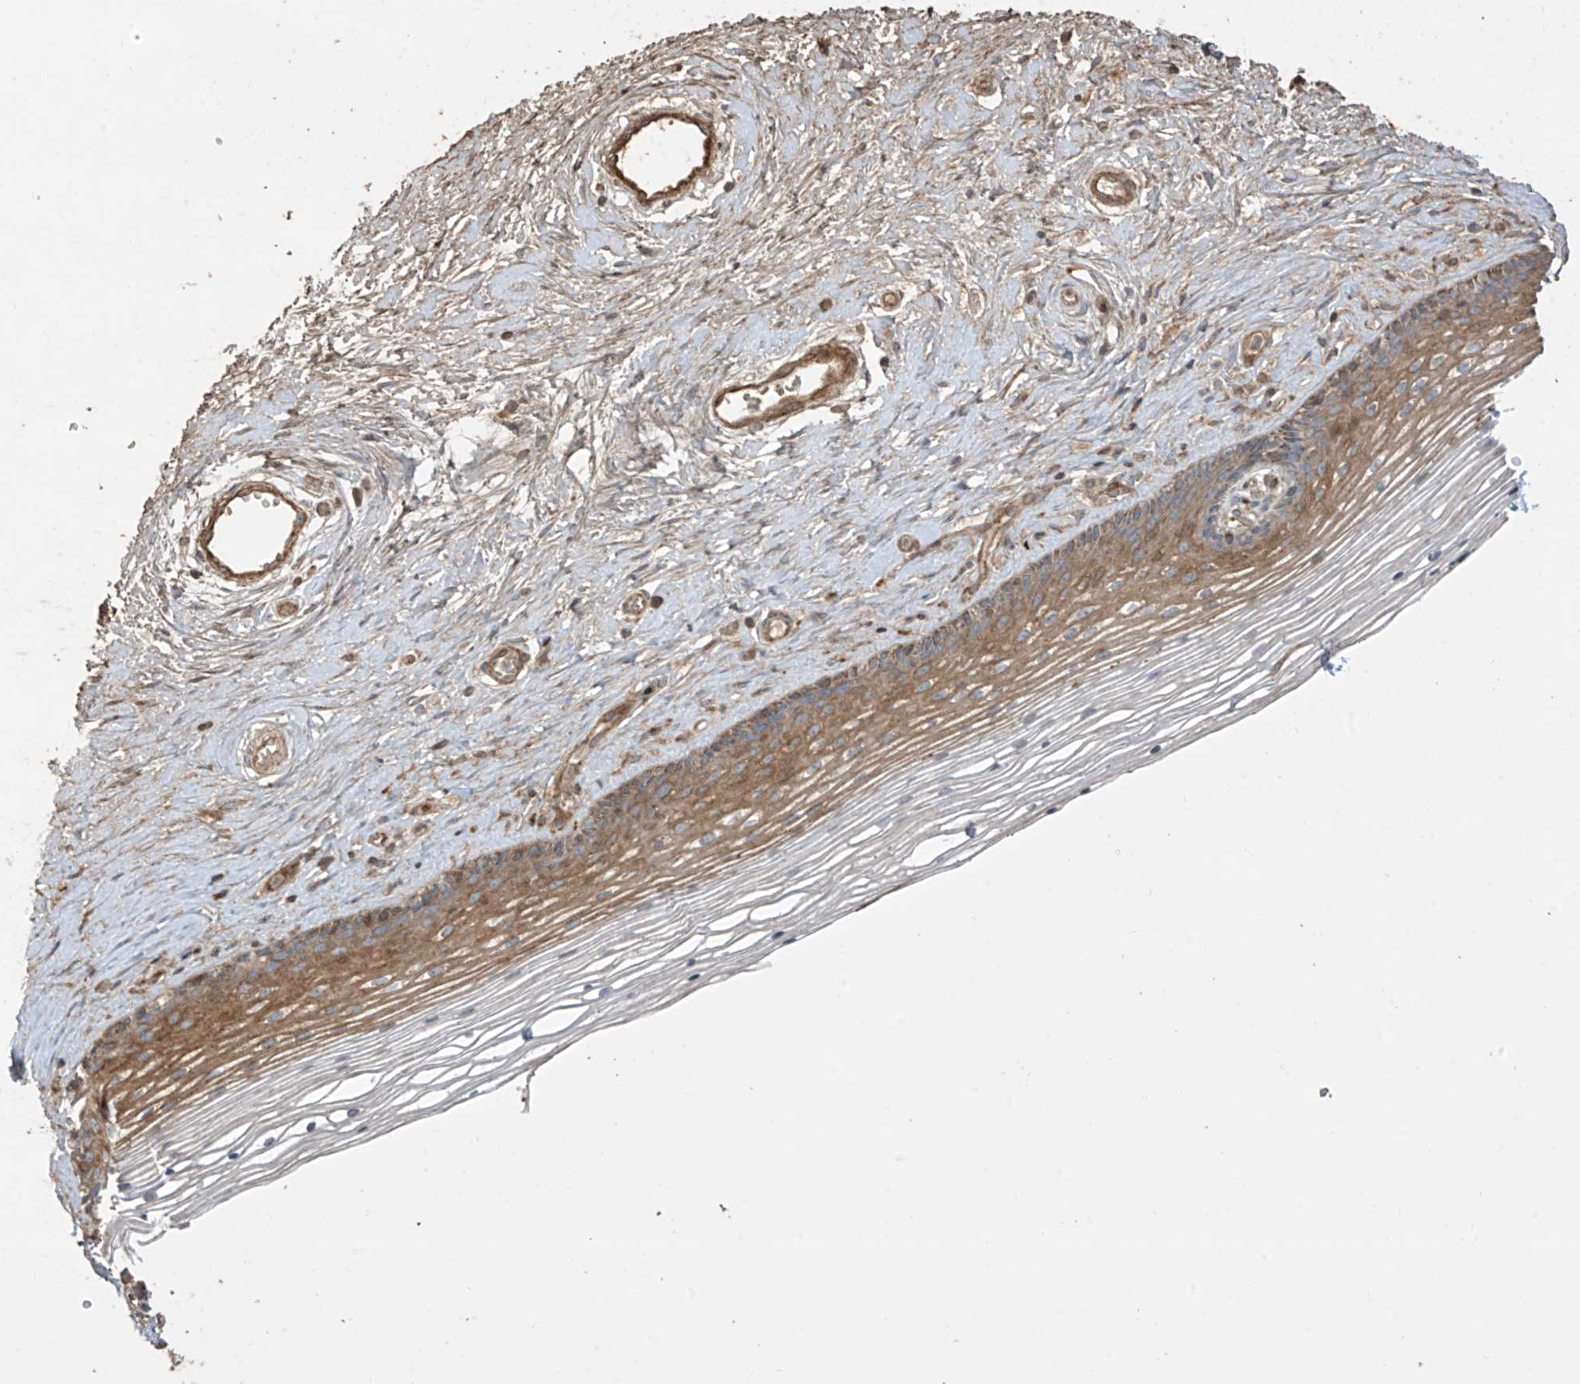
{"staining": {"intensity": "moderate", "quantity": ">75%", "location": "cytoplasmic/membranous"}, "tissue": "vagina", "cell_type": "Squamous epithelial cells", "image_type": "normal", "snomed": [{"axis": "morphology", "description": "Normal tissue, NOS"}, {"axis": "topography", "description": "Vagina"}], "caption": "Immunohistochemistry photomicrograph of normal vagina: vagina stained using immunohistochemistry reveals medium levels of moderate protein expression localized specifically in the cytoplasmic/membranous of squamous epithelial cells, appearing as a cytoplasmic/membranous brown color.", "gene": "ABTB1", "patient": {"sex": "female", "age": 46}}